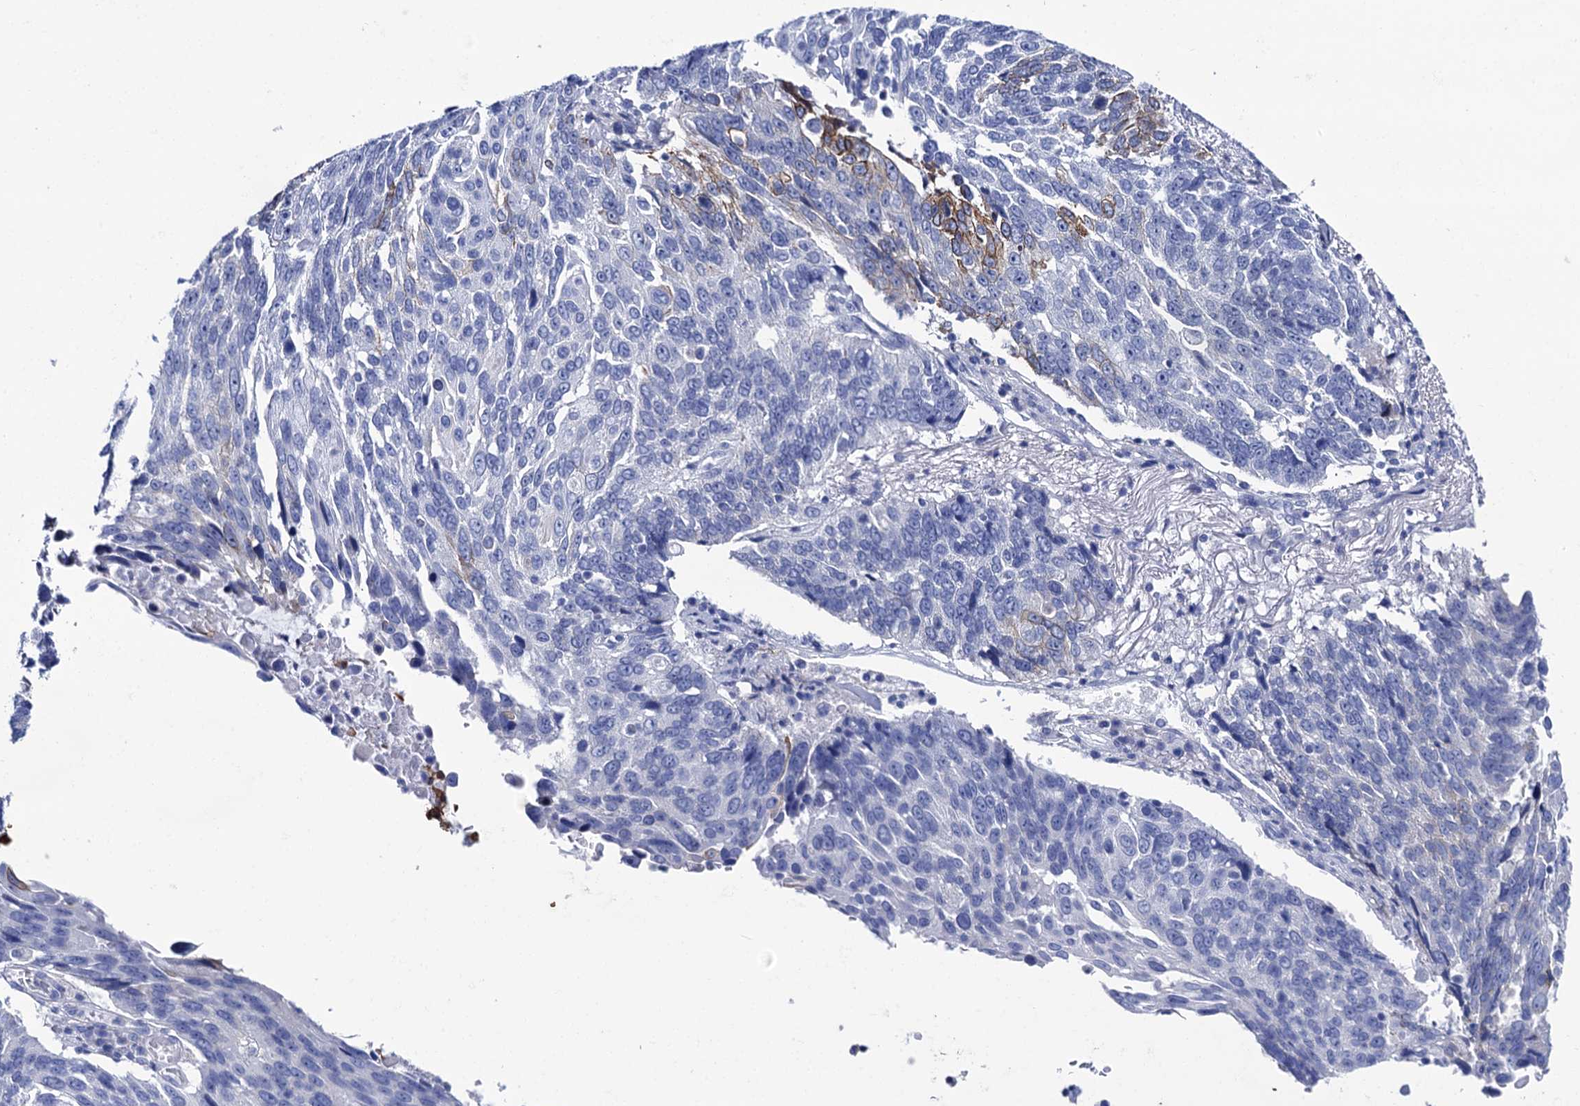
{"staining": {"intensity": "moderate", "quantity": "<25%", "location": "cytoplasmic/membranous"}, "tissue": "lung cancer", "cell_type": "Tumor cells", "image_type": "cancer", "snomed": [{"axis": "morphology", "description": "Squamous cell carcinoma, NOS"}, {"axis": "topography", "description": "Lung"}], "caption": "DAB immunohistochemical staining of human lung cancer shows moderate cytoplasmic/membranous protein expression in about <25% of tumor cells. (DAB = brown stain, brightfield microscopy at high magnification).", "gene": "RAB3IP", "patient": {"sex": "male", "age": 66}}